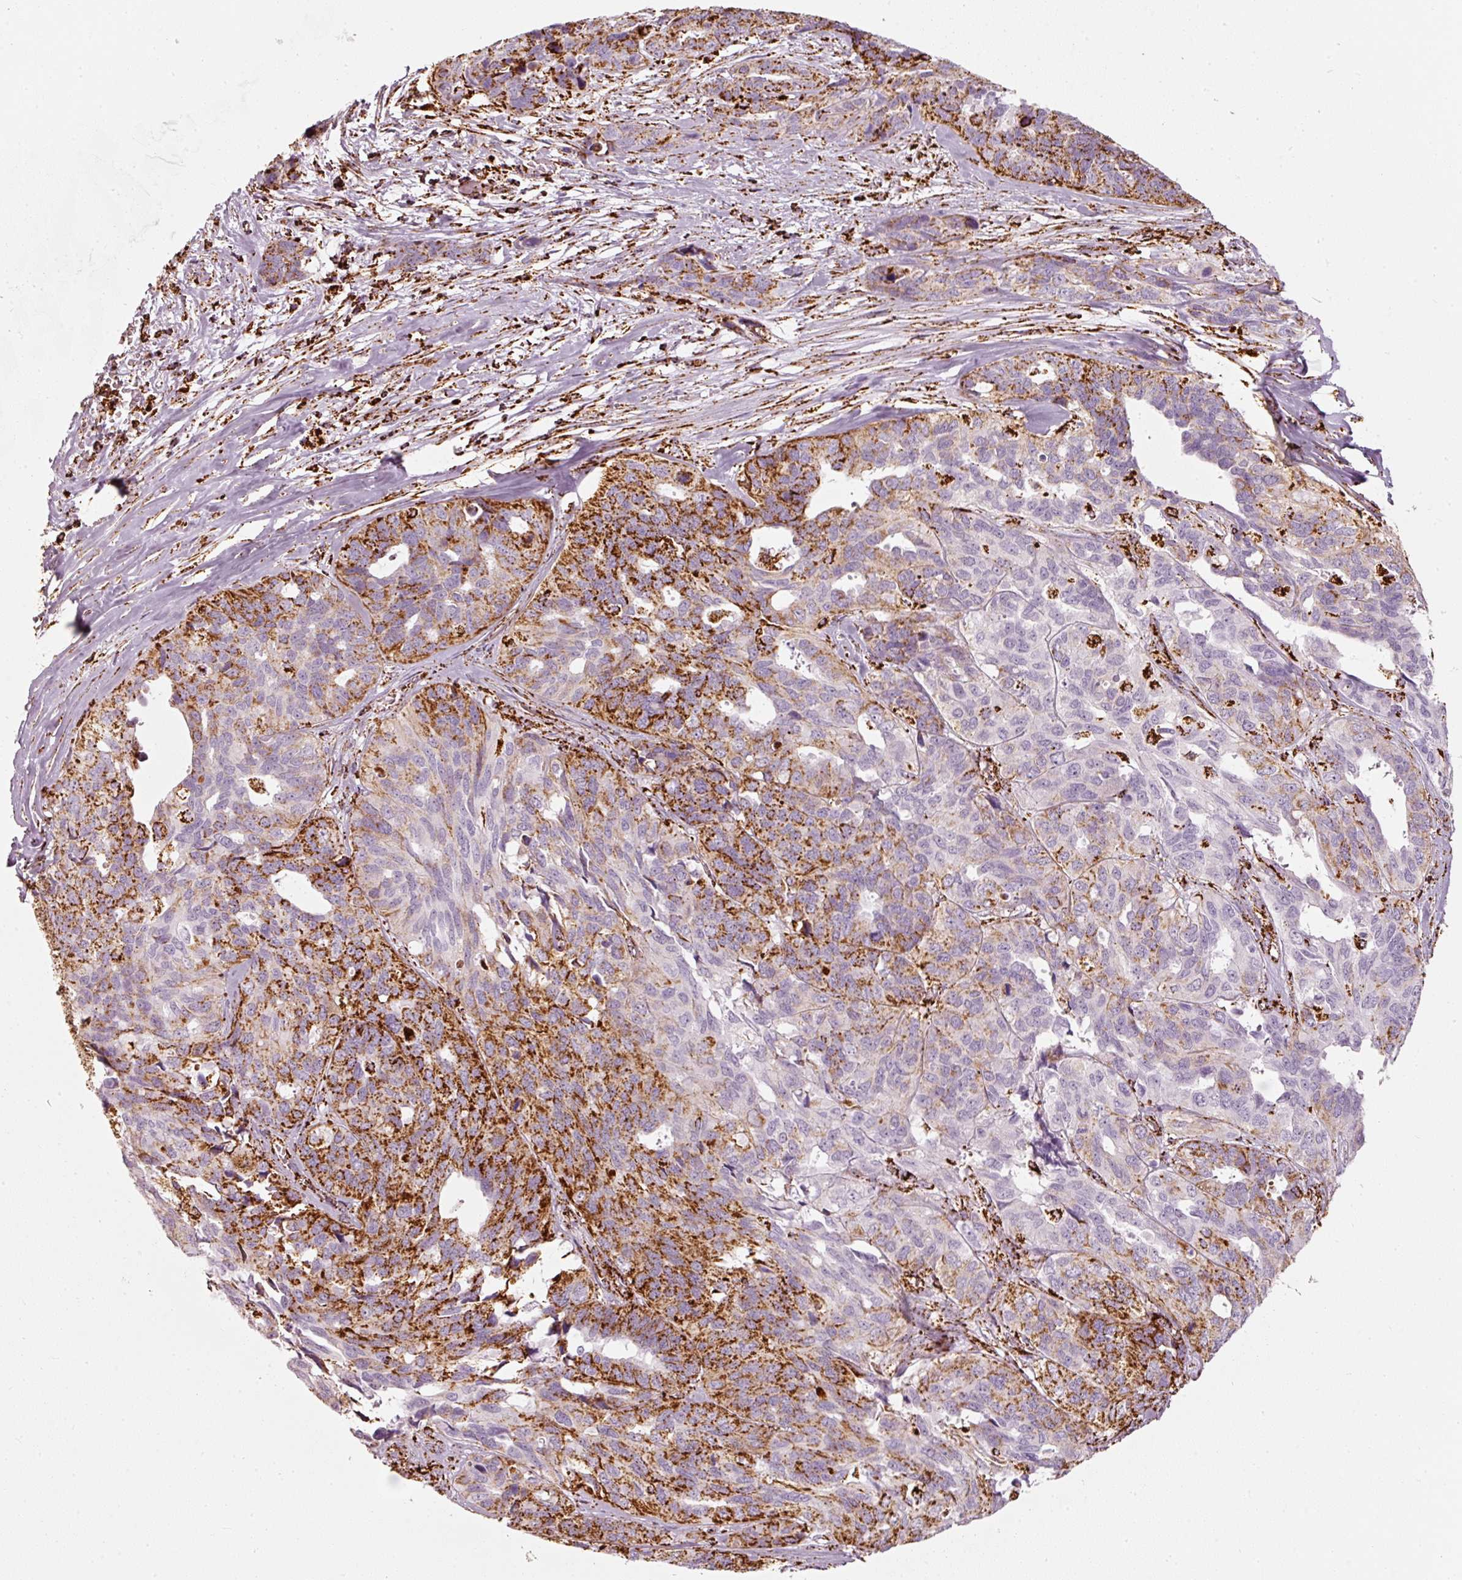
{"staining": {"intensity": "strong", "quantity": "25%-75%", "location": "cytoplasmic/membranous"}, "tissue": "ovarian cancer", "cell_type": "Tumor cells", "image_type": "cancer", "snomed": [{"axis": "morphology", "description": "Cystadenocarcinoma, serous, NOS"}, {"axis": "topography", "description": "Ovary"}], "caption": "Protein analysis of ovarian cancer (serous cystadenocarcinoma) tissue displays strong cytoplasmic/membranous positivity in approximately 25%-75% of tumor cells. The protein of interest is stained brown, and the nuclei are stained in blue (DAB IHC with brightfield microscopy, high magnification).", "gene": "MT-CO2", "patient": {"sex": "female", "age": 64}}